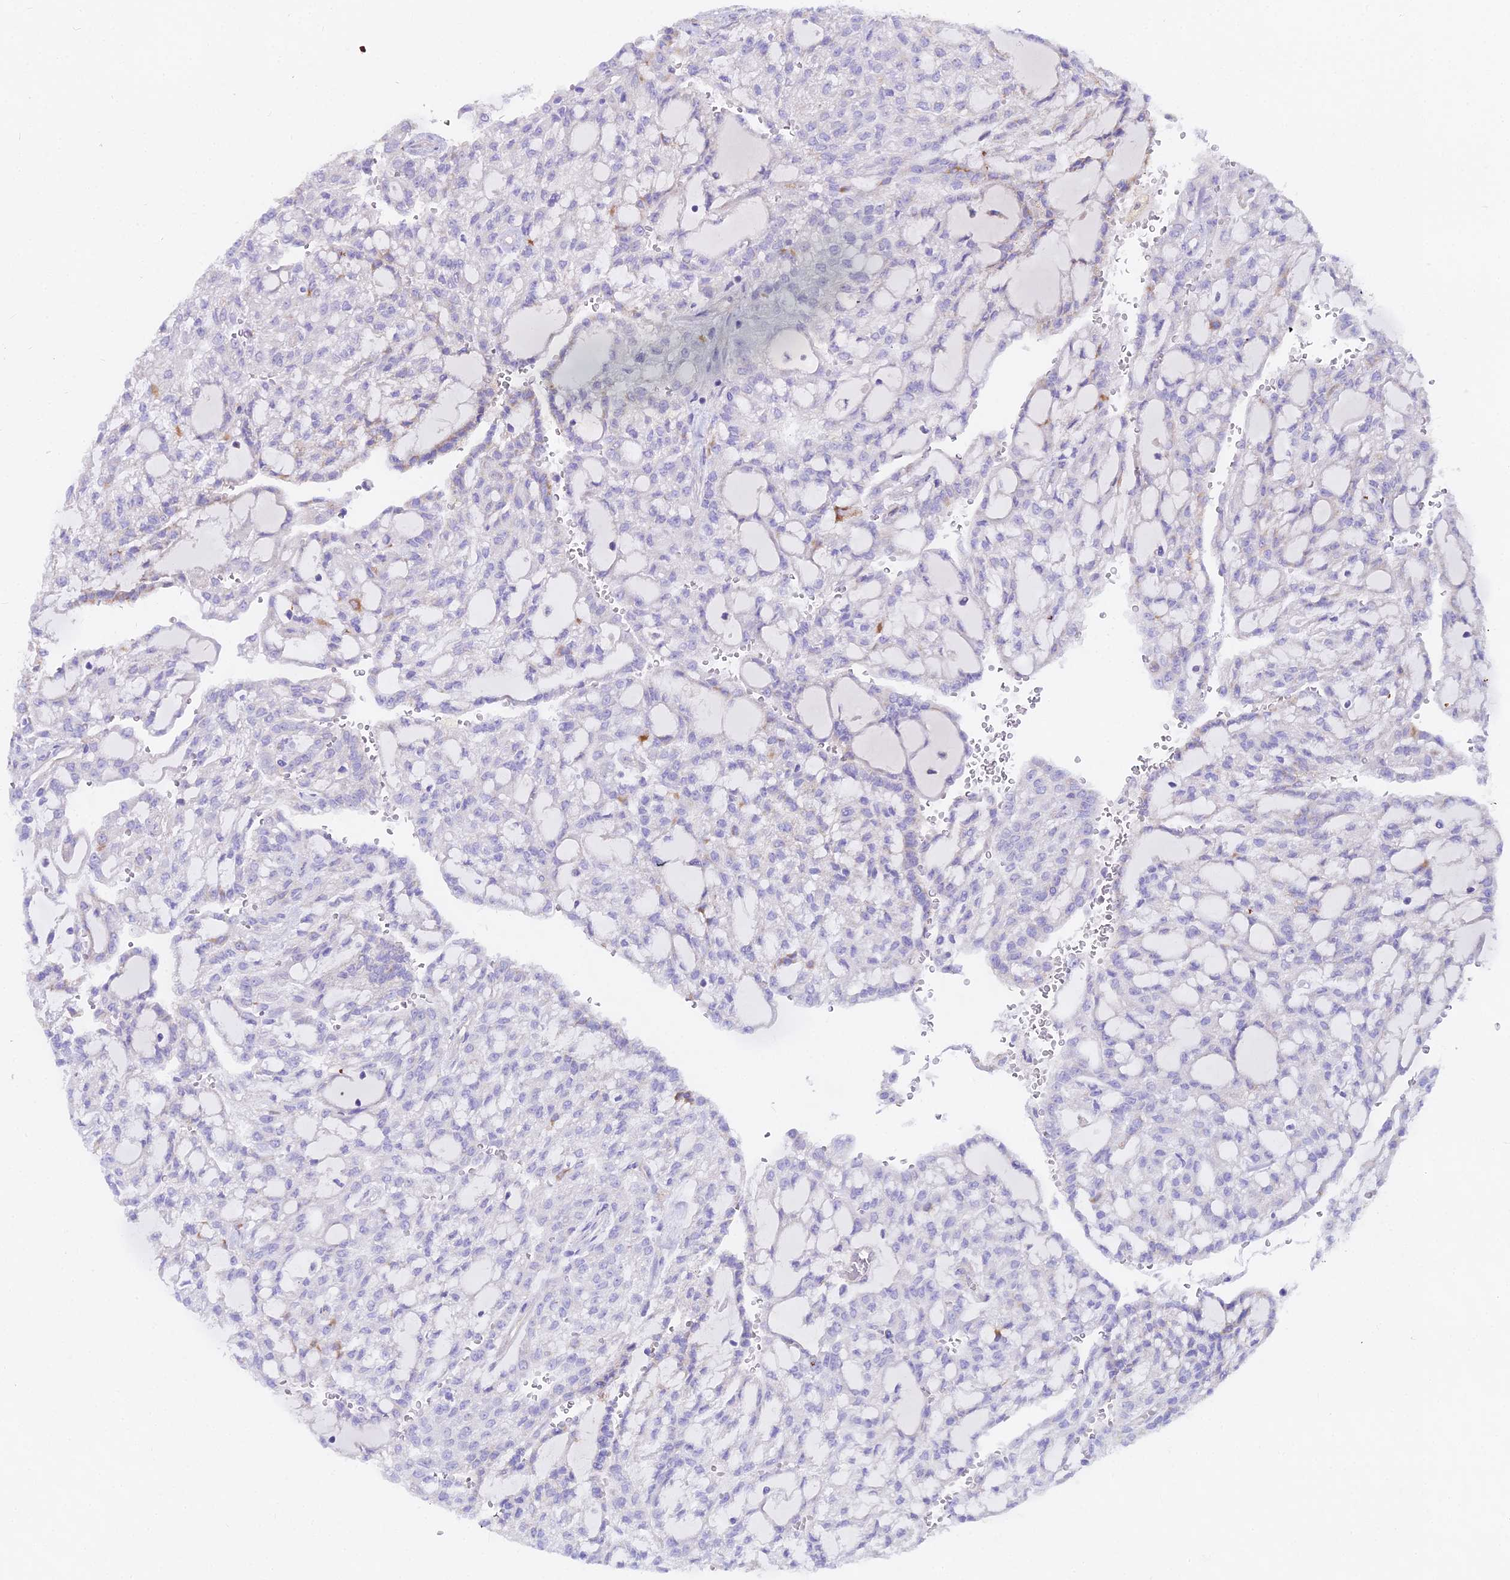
{"staining": {"intensity": "negative", "quantity": "none", "location": "none"}, "tissue": "renal cancer", "cell_type": "Tumor cells", "image_type": "cancer", "snomed": [{"axis": "morphology", "description": "Adenocarcinoma, NOS"}, {"axis": "topography", "description": "Kidney"}], "caption": "Immunohistochemical staining of human renal cancer (adenocarcinoma) reveals no significant positivity in tumor cells. The staining was performed using DAB to visualize the protein expression in brown, while the nuclei were stained in blue with hematoxylin (Magnification: 20x).", "gene": "GLYAT", "patient": {"sex": "male", "age": 63}}